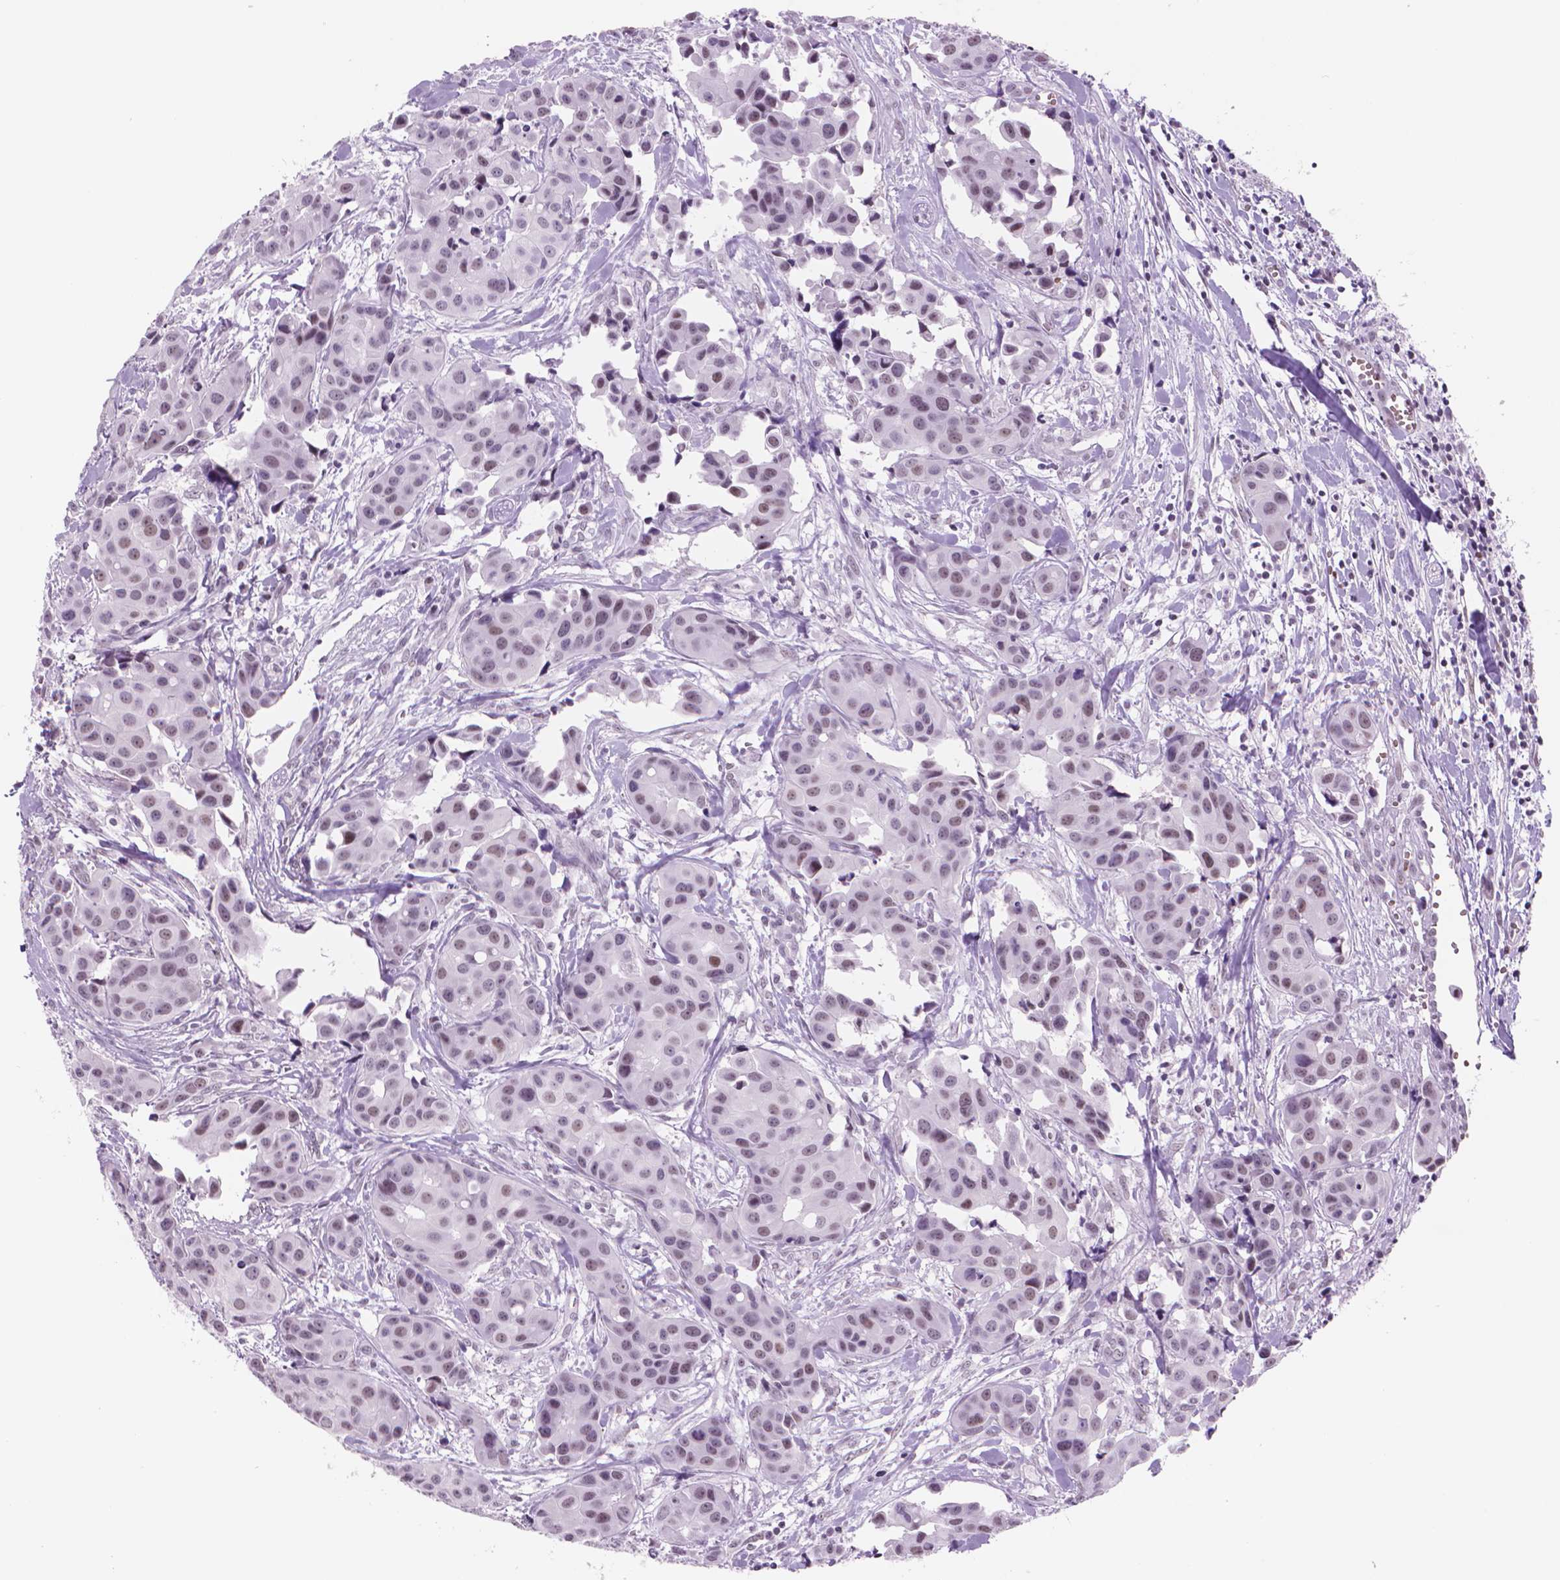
{"staining": {"intensity": "moderate", "quantity": "25%-75%", "location": "nuclear"}, "tissue": "head and neck cancer", "cell_type": "Tumor cells", "image_type": "cancer", "snomed": [{"axis": "morphology", "description": "Adenocarcinoma, NOS"}, {"axis": "topography", "description": "Head-Neck"}], "caption": "Tumor cells display moderate nuclear positivity in approximately 25%-75% of cells in head and neck adenocarcinoma. The protein is stained brown, and the nuclei are stained in blue (DAB (3,3'-diaminobenzidine) IHC with brightfield microscopy, high magnification).", "gene": "POLR3D", "patient": {"sex": "male", "age": 76}}